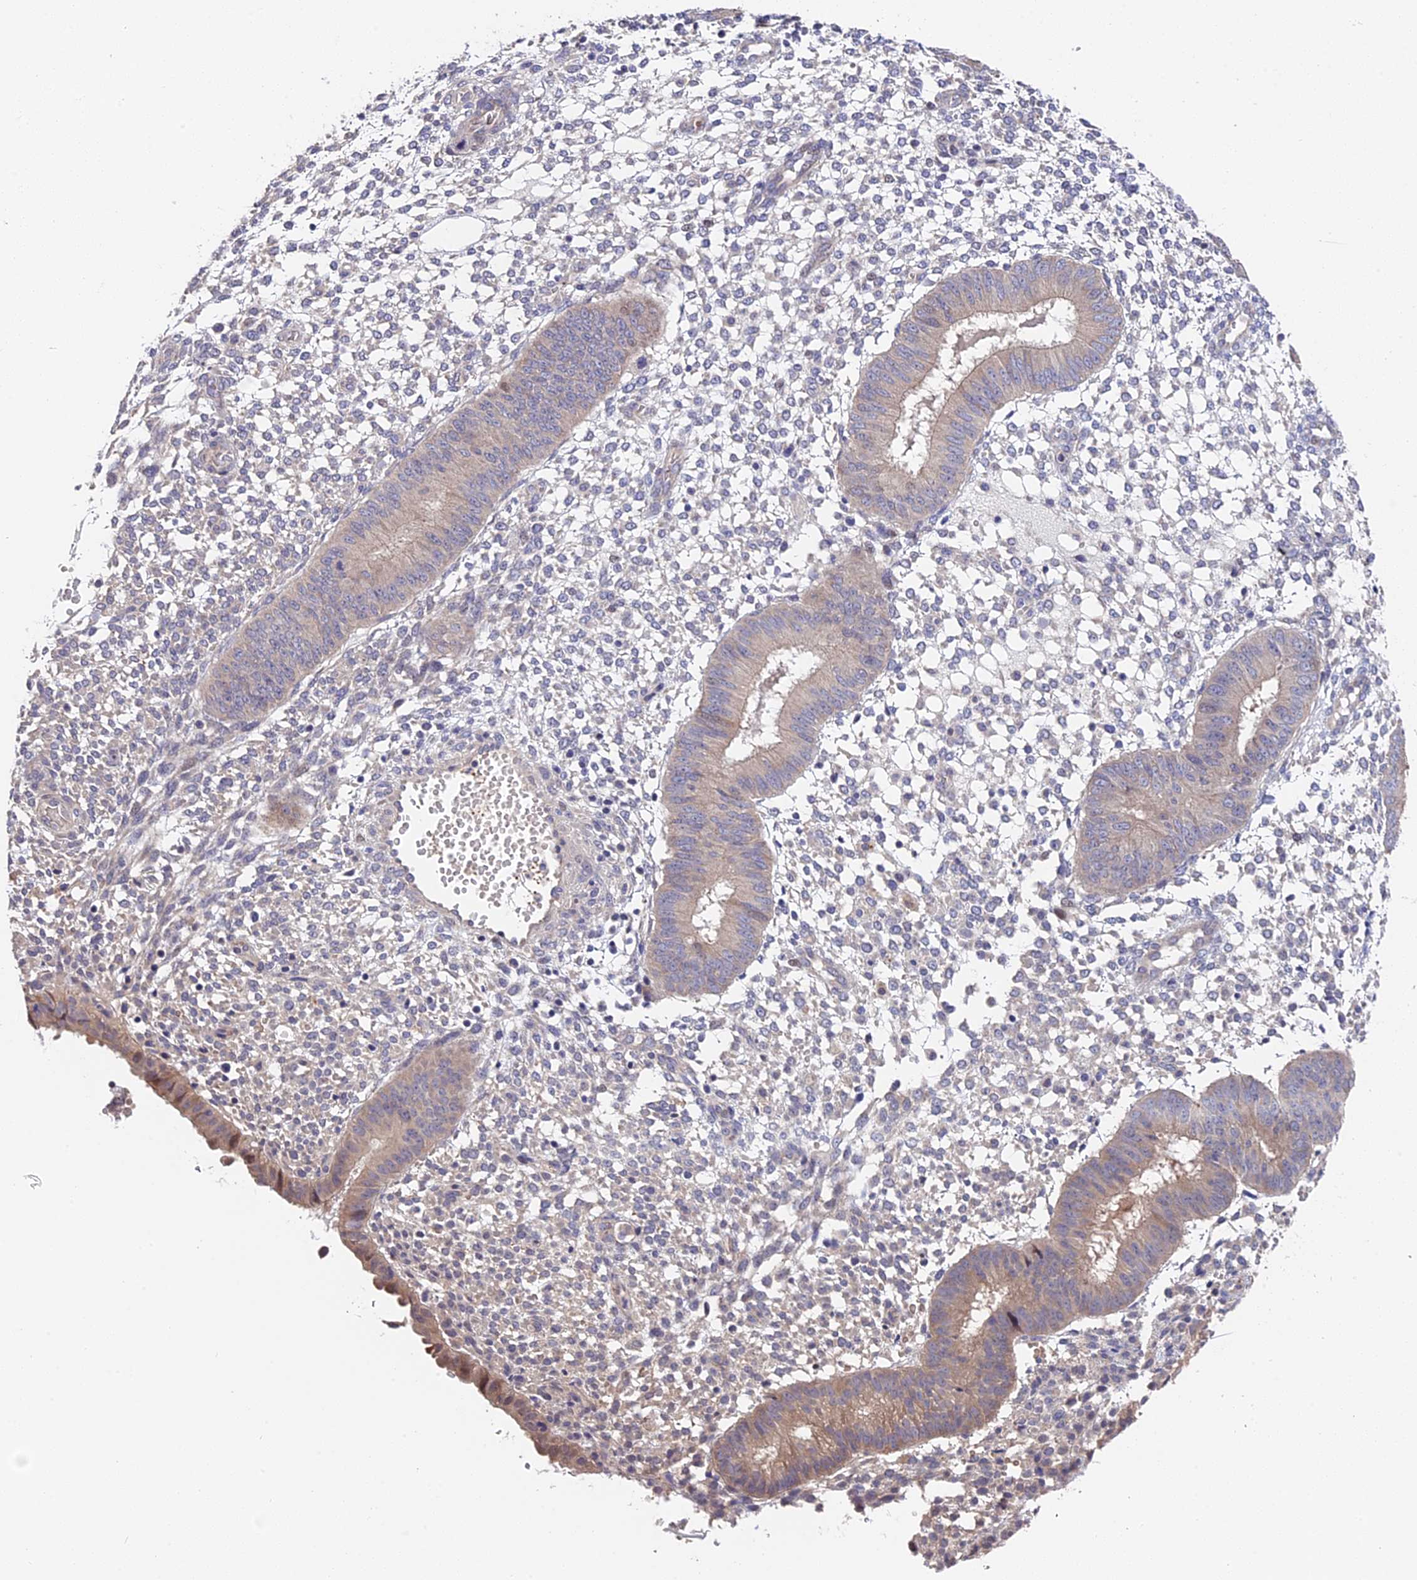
{"staining": {"intensity": "negative", "quantity": "none", "location": "none"}, "tissue": "endometrium", "cell_type": "Cells in endometrial stroma", "image_type": "normal", "snomed": [{"axis": "morphology", "description": "Normal tissue, NOS"}, {"axis": "topography", "description": "Endometrium"}], "caption": "High power microscopy histopathology image of an IHC image of normal endometrium, revealing no significant staining in cells in endometrial stroma. (DAB (3,3'-diaminobenzidine) IHC, high magnification).", "gene": "TRMT1", "patient": {"sex": "female", "age": 49}}